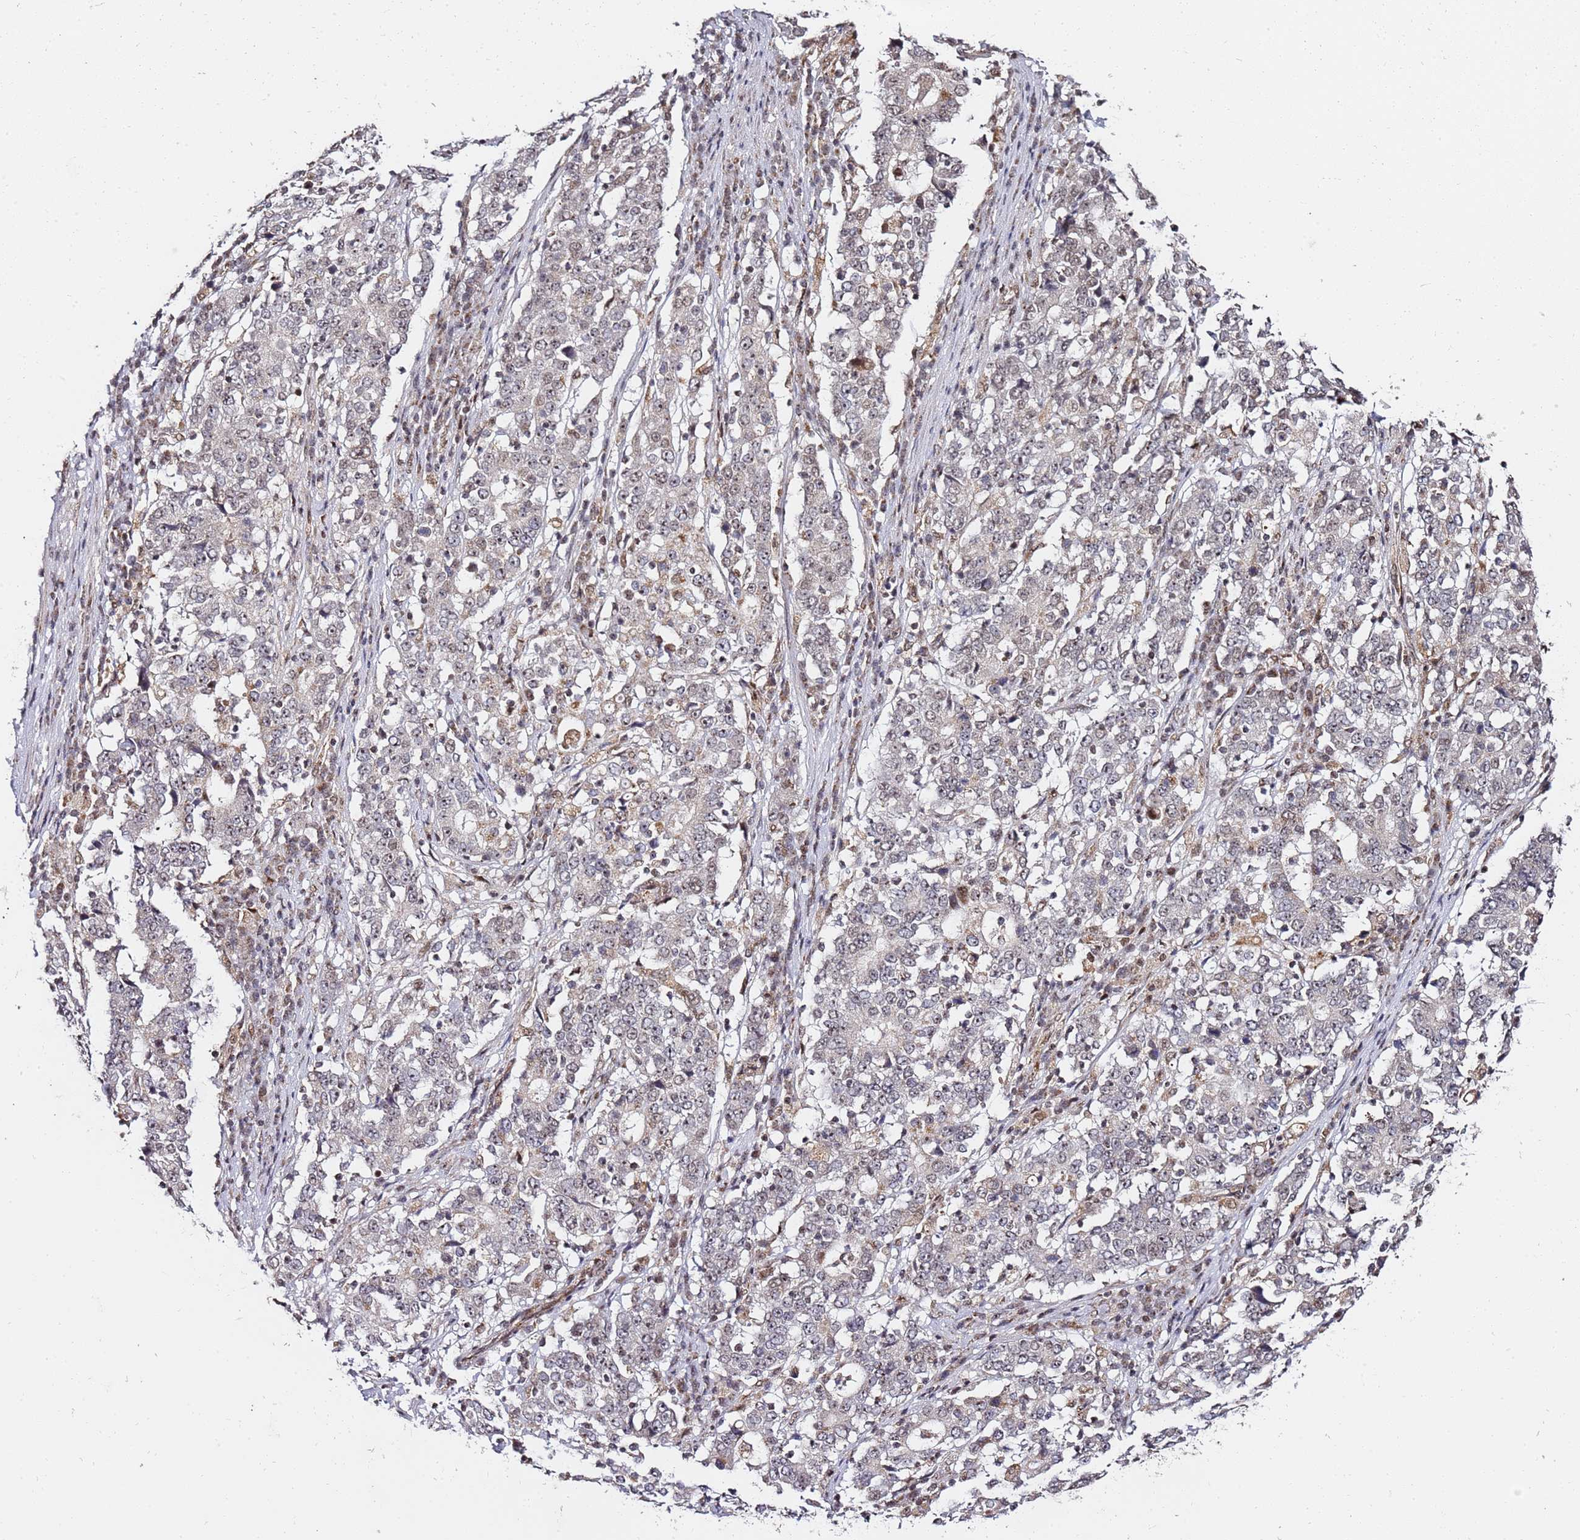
{"staining": {"intensity": "weak", "quantity": "<25%", "location": "nuclear"}, "tissue": "stomach cancer", "cell_type": "Tumor cells", "image_type": "cancer", "snomed": [{"axis": "morphology", "description": "Adenocarcinoma, NOS"}, {"axis": "topography", "description": "Stomach"}], "caption": "Tumor cells show no significant protein staining in stomach adenocarcinoma.", "gene": "TP53AIP1", "patient": {"sex": "male", "age": 59}}